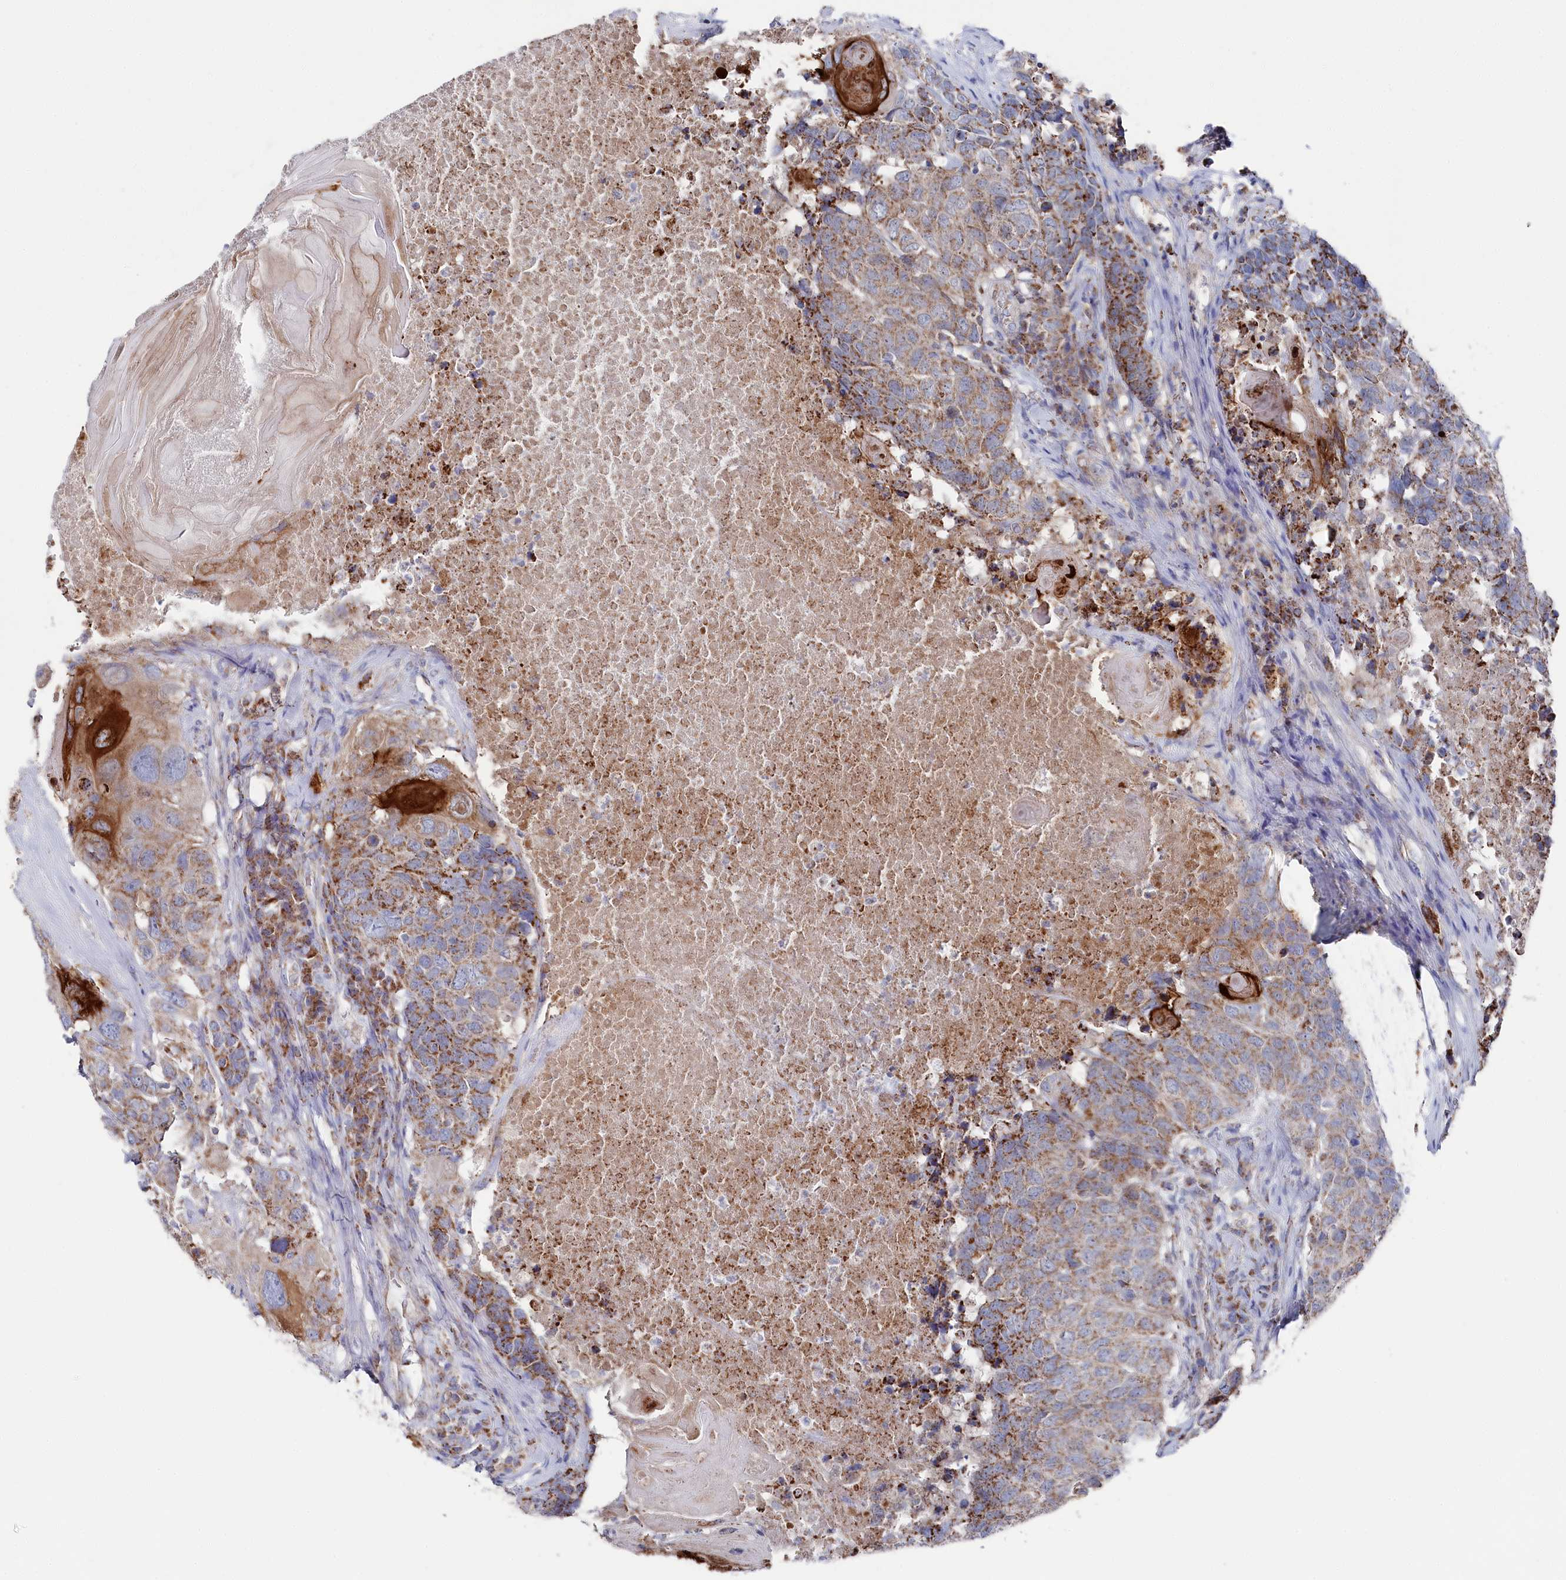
{"staining": {"intensity": "moderate", "quantity": ">75%", "location": "cytoplasmic/membranous"}, "tissue": "head and neck cancer", "cell_type": "Tumor cells", "image_type": "cancer", "snomed": [{"axis": "morphology", "description": "Squamous cell carcinoma, NOS"}, {"axis": "topography", "description": "Head-Neck"}], "caption": "Head and neck squamous cell carcinoma stained with DAB immunohistochemistry (IHC) displays medium levels of moderate cytoplasmic/membranous staining in approximately >75% of tumor cells.", "gene": "GLS2", "patient": {"sex": "male", "age": 66}}